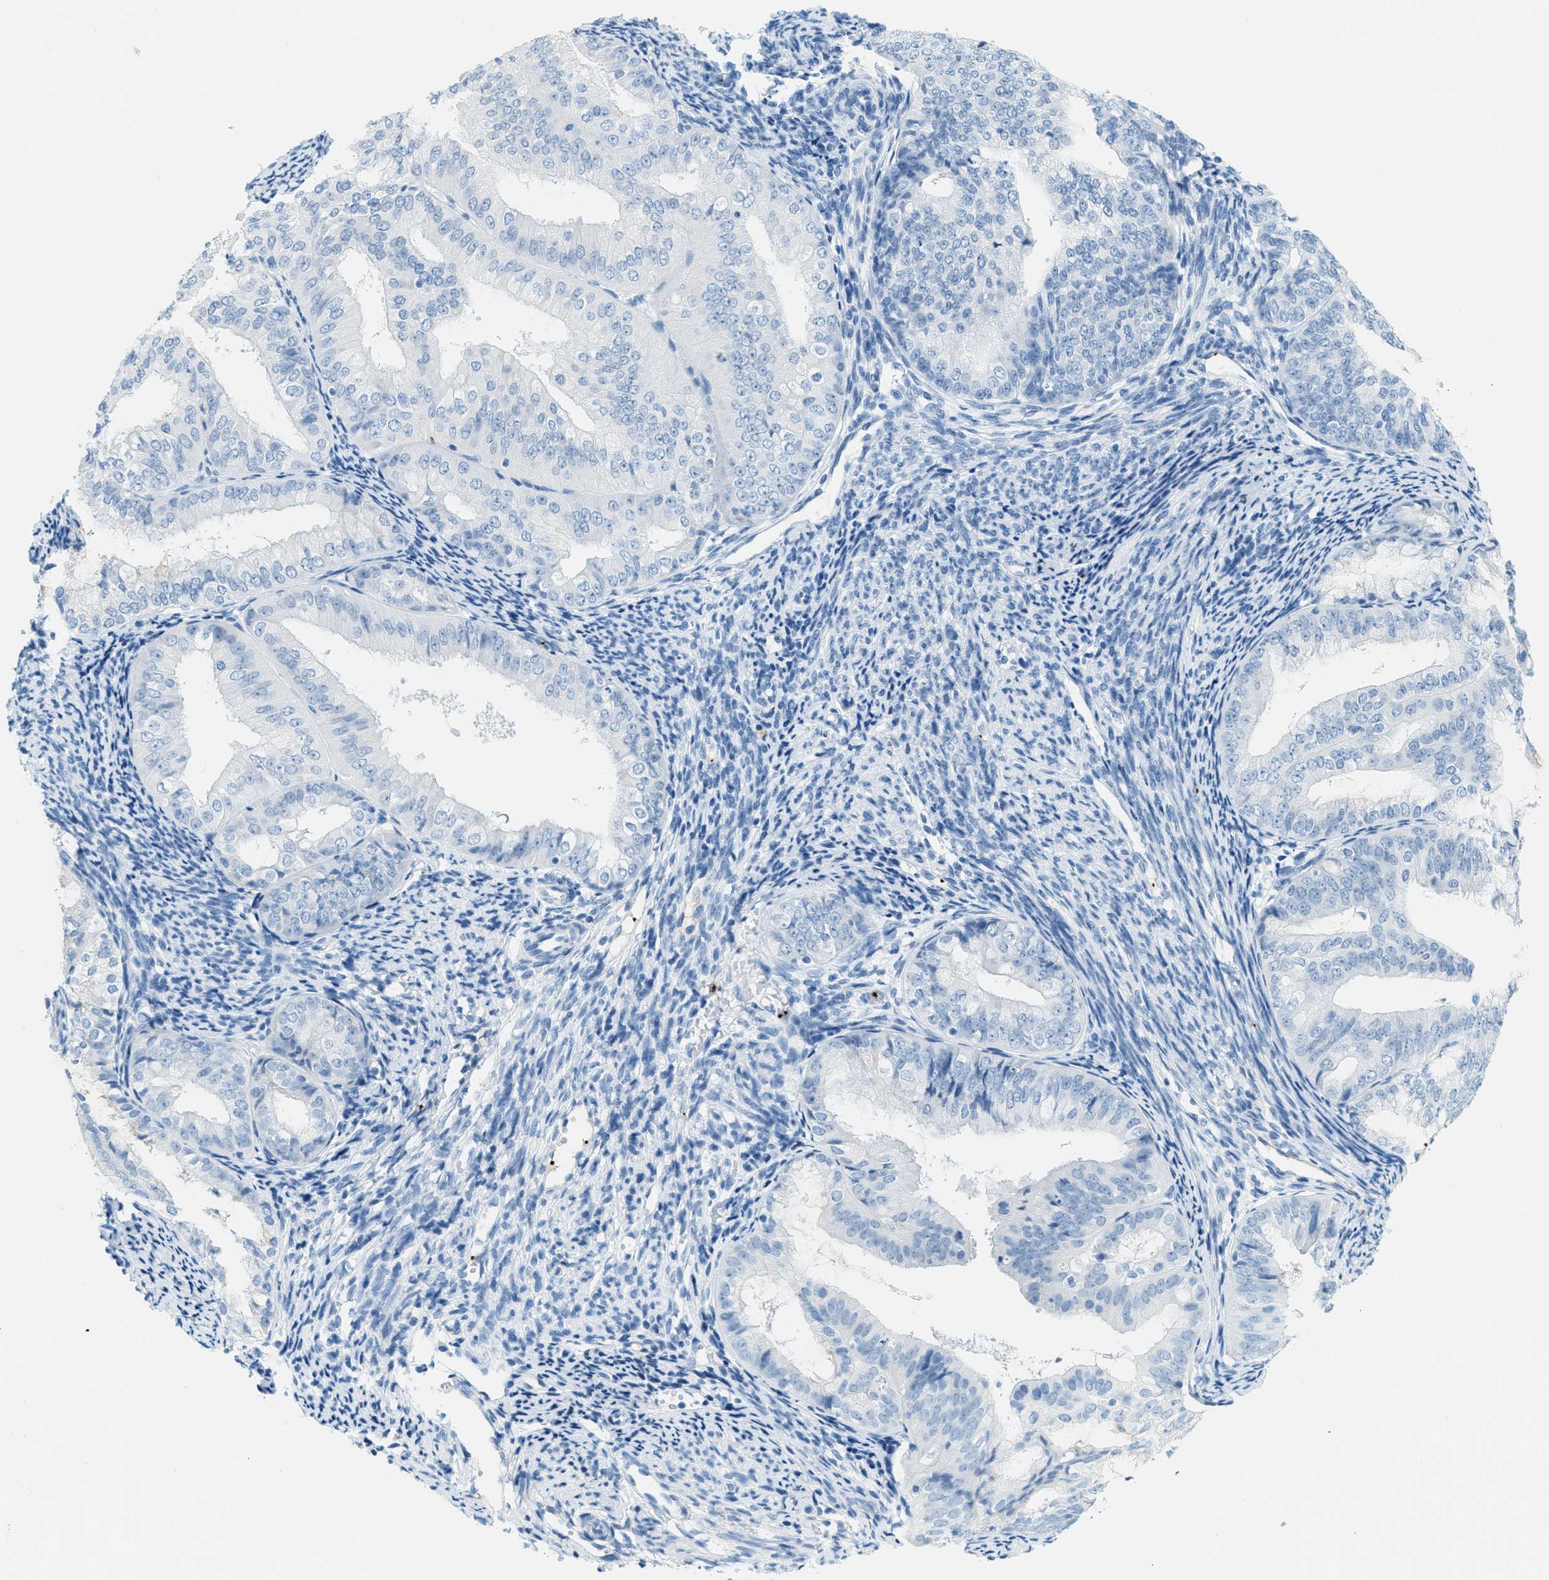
{"staining": {"intensity": "negative", "quantity": "none", "location": "none"}, "tissue": "endometrial cancer", "cell_type": "Tumor cells", "image_type": "cancer", "snomed": [{"axis": "morphology", "description": "Adenocarcinoma, NOS"}, {"axis": "topography", "description": "Endometrium"}], "caption": "Tumor cells show no significant protein expression in adenocarcinoma (endometrial). (DAB (3,3'-diaminobenzidine) immunohistochemistry with hematoxylin counter stain).", "gene": "PPBP", "patient": {"sex": "female", "age": 63}}